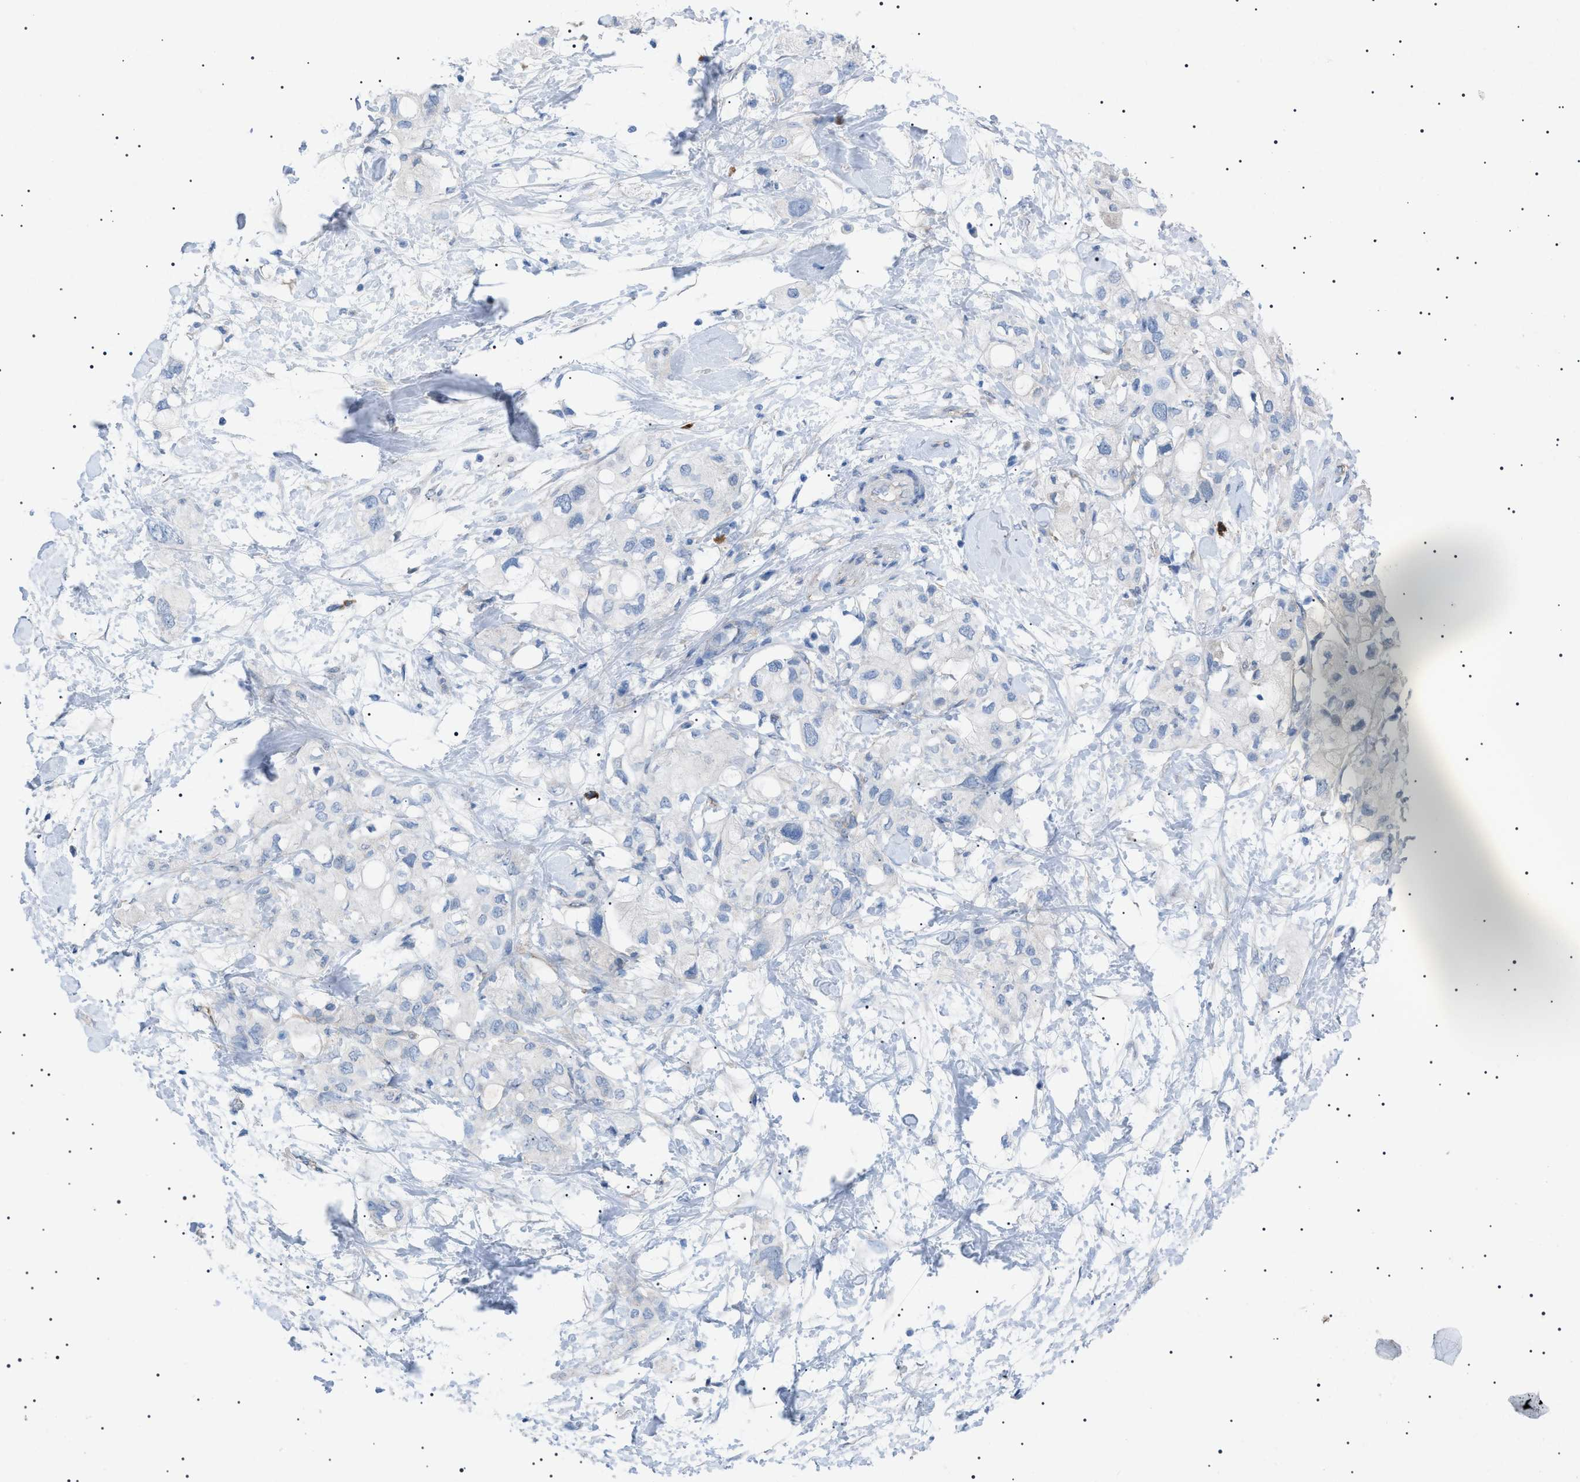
{"staining": {"intensity": "negative", "quantity": "none", "location": "none"}, "tissue": "pancreatic cancer", "cell_type": "Tumor cells", "image_type": "cancer", "snomed": [{"axis": "morphology", "description": "Adenocarcinoma, NOS"}, {"axis": "topography", "description": "Pancreas"}], "caption": "The photomicrograph reveals no significant staining in tumor cells of pancreatic cancer (adenocarcinoma).", "gene": "ADAMTS1", "patient": {"sex": "female", "age": 56}}